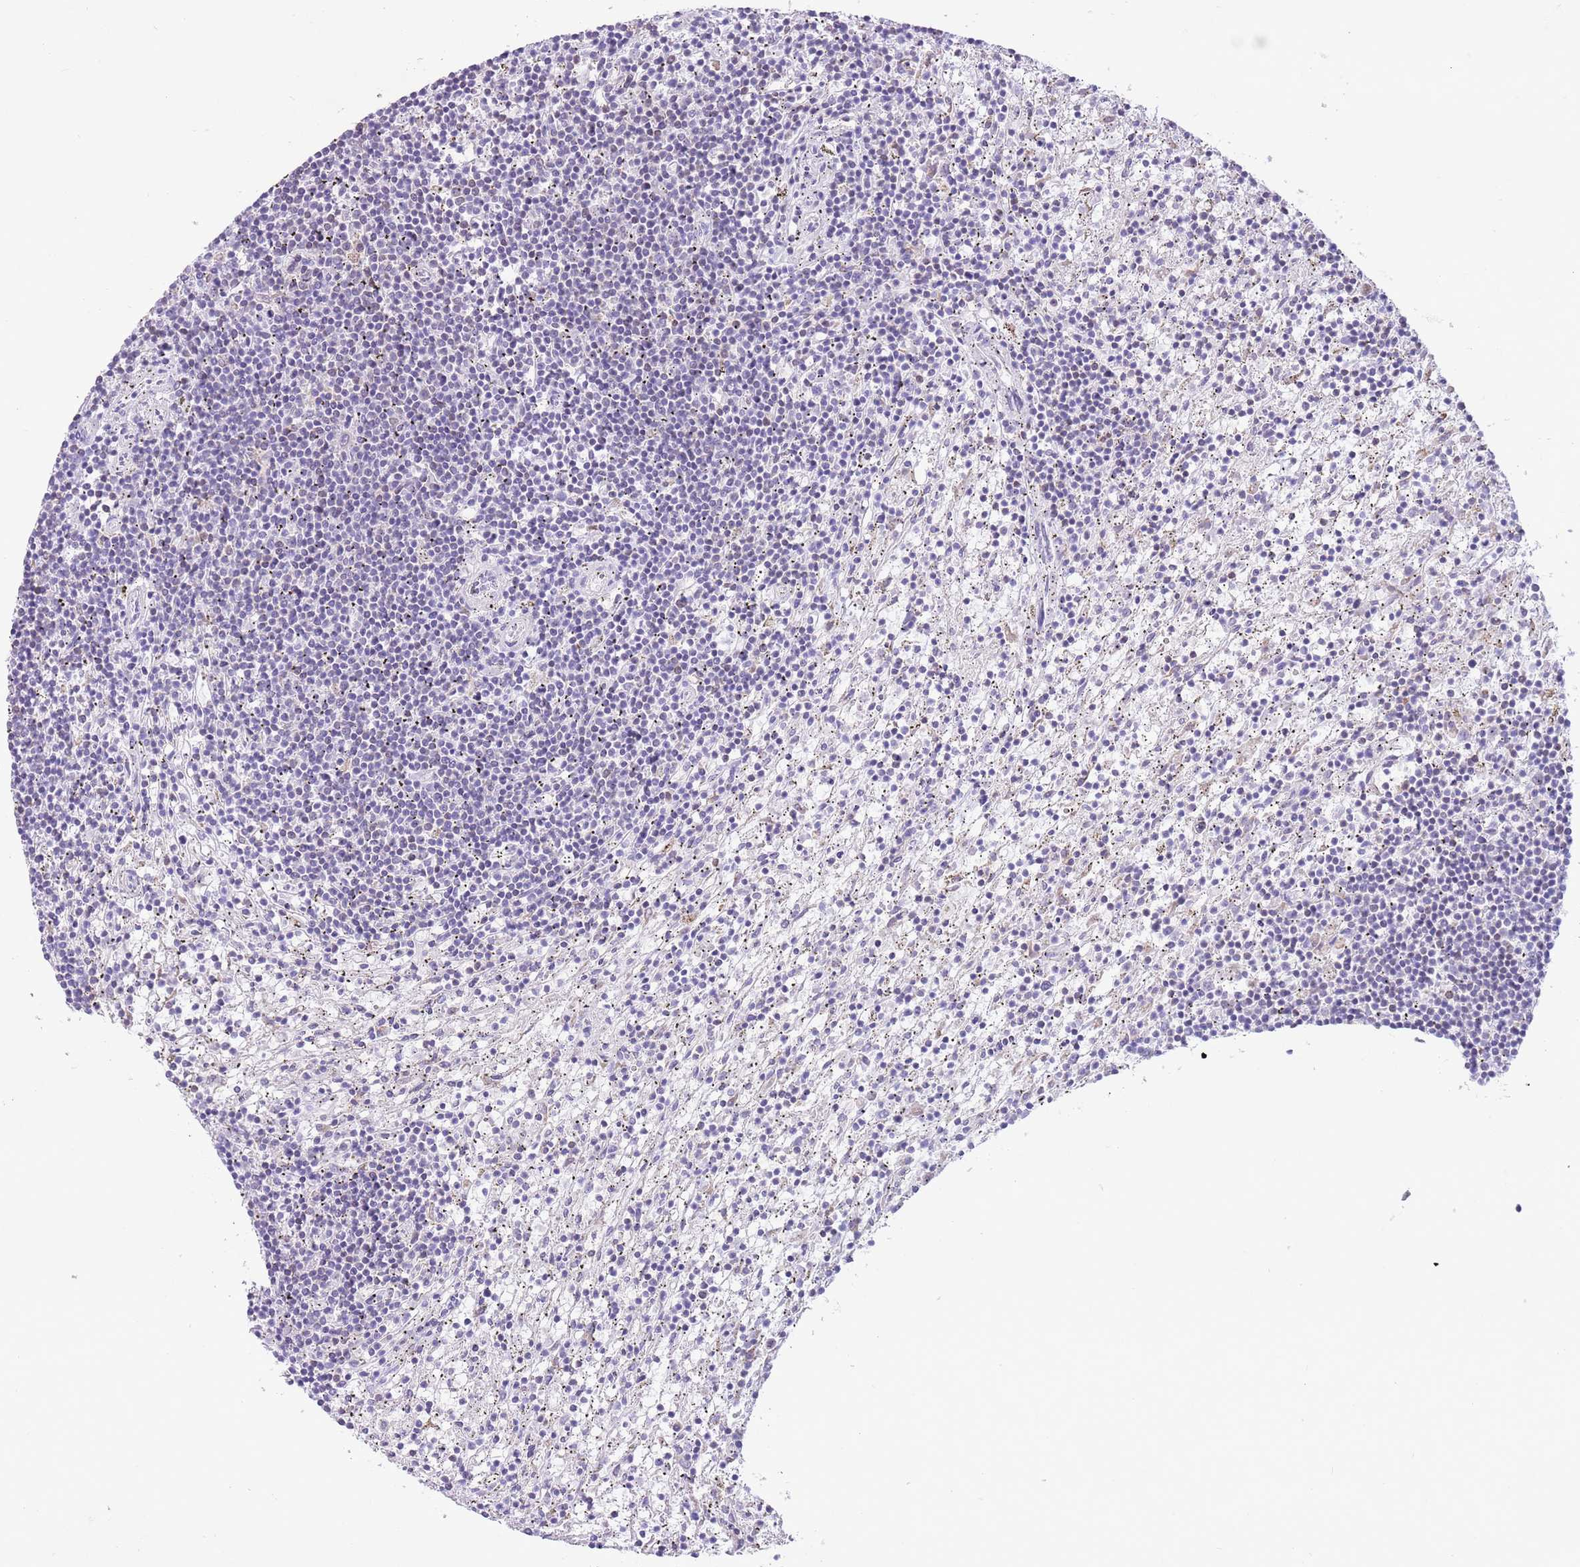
{"staining": {"intensity": "negative", "quantity": "none", "location": "none"}, "tissue": "lymphoma", "cell_type": "Tumor cells", "image_type": "cancer", "snomed": [{"axis": "morphology", "description": "Malignant lymphoma, non-Hodgkin's type, Low grade"}, {"axis": "topography", "description": "Spleen"}], "caption": "The photomicrograph shows no staining of tumor cells in lymphoma.", "gene": "ZNF697", "patient": {"sex": "male", "age": 76}}